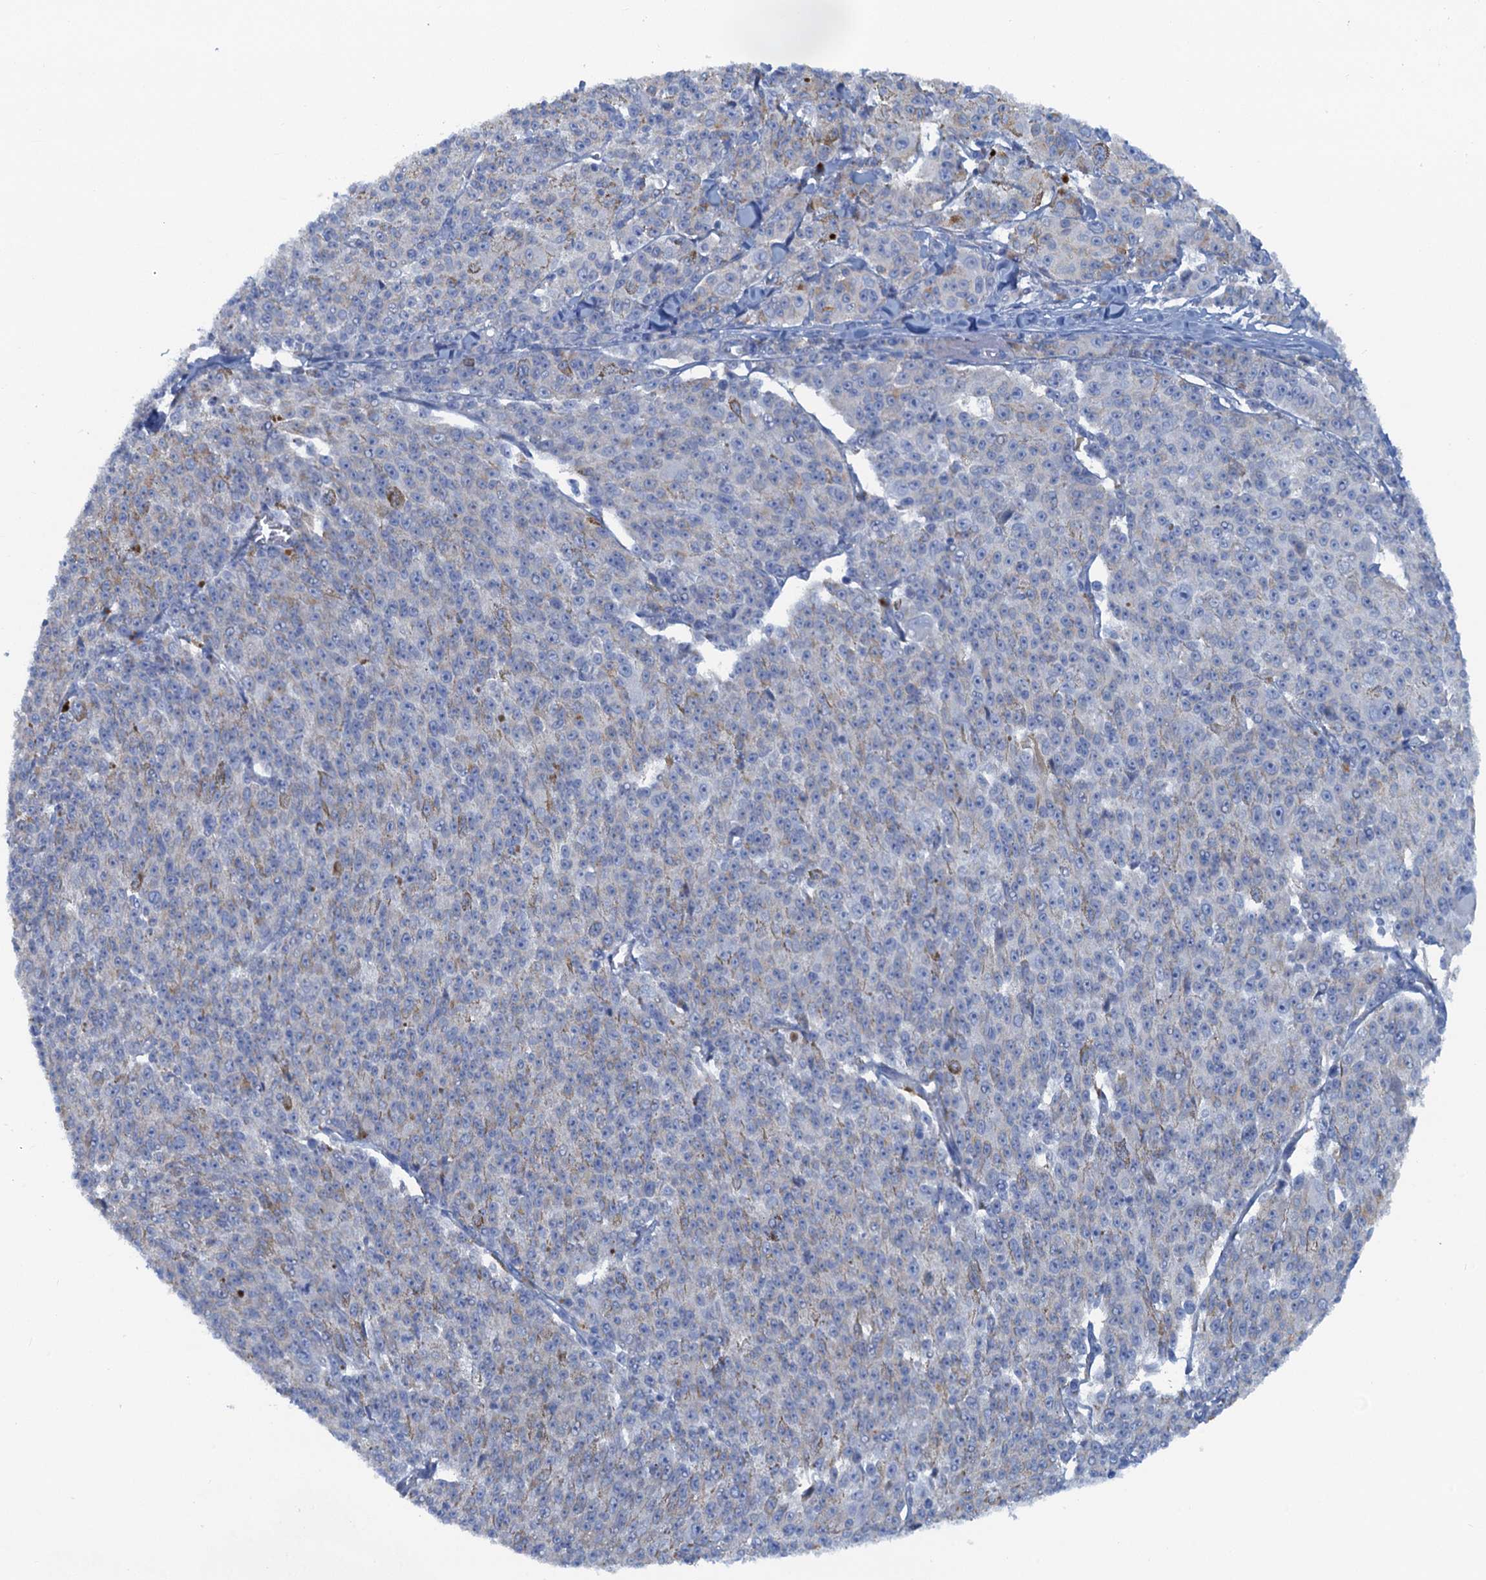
{"staining": {"intensity": "negative", "quantity": "none", "location": "none"}, "tissue": "melanoma", "cell_type": "Tumor cells", "image_type": "cancer", "snomed": [{"axis": "morphology", "description": "Malignant melanoma, NOS"}, {"axis": "topography", "description": "Skin"}], "caption": "An IHC image of malignant melanoma is shown. There is no staining in tumor cells of malignant melanoma.", "gene": "MYADML2", "patient": {"sex": "female", "age": 52}}